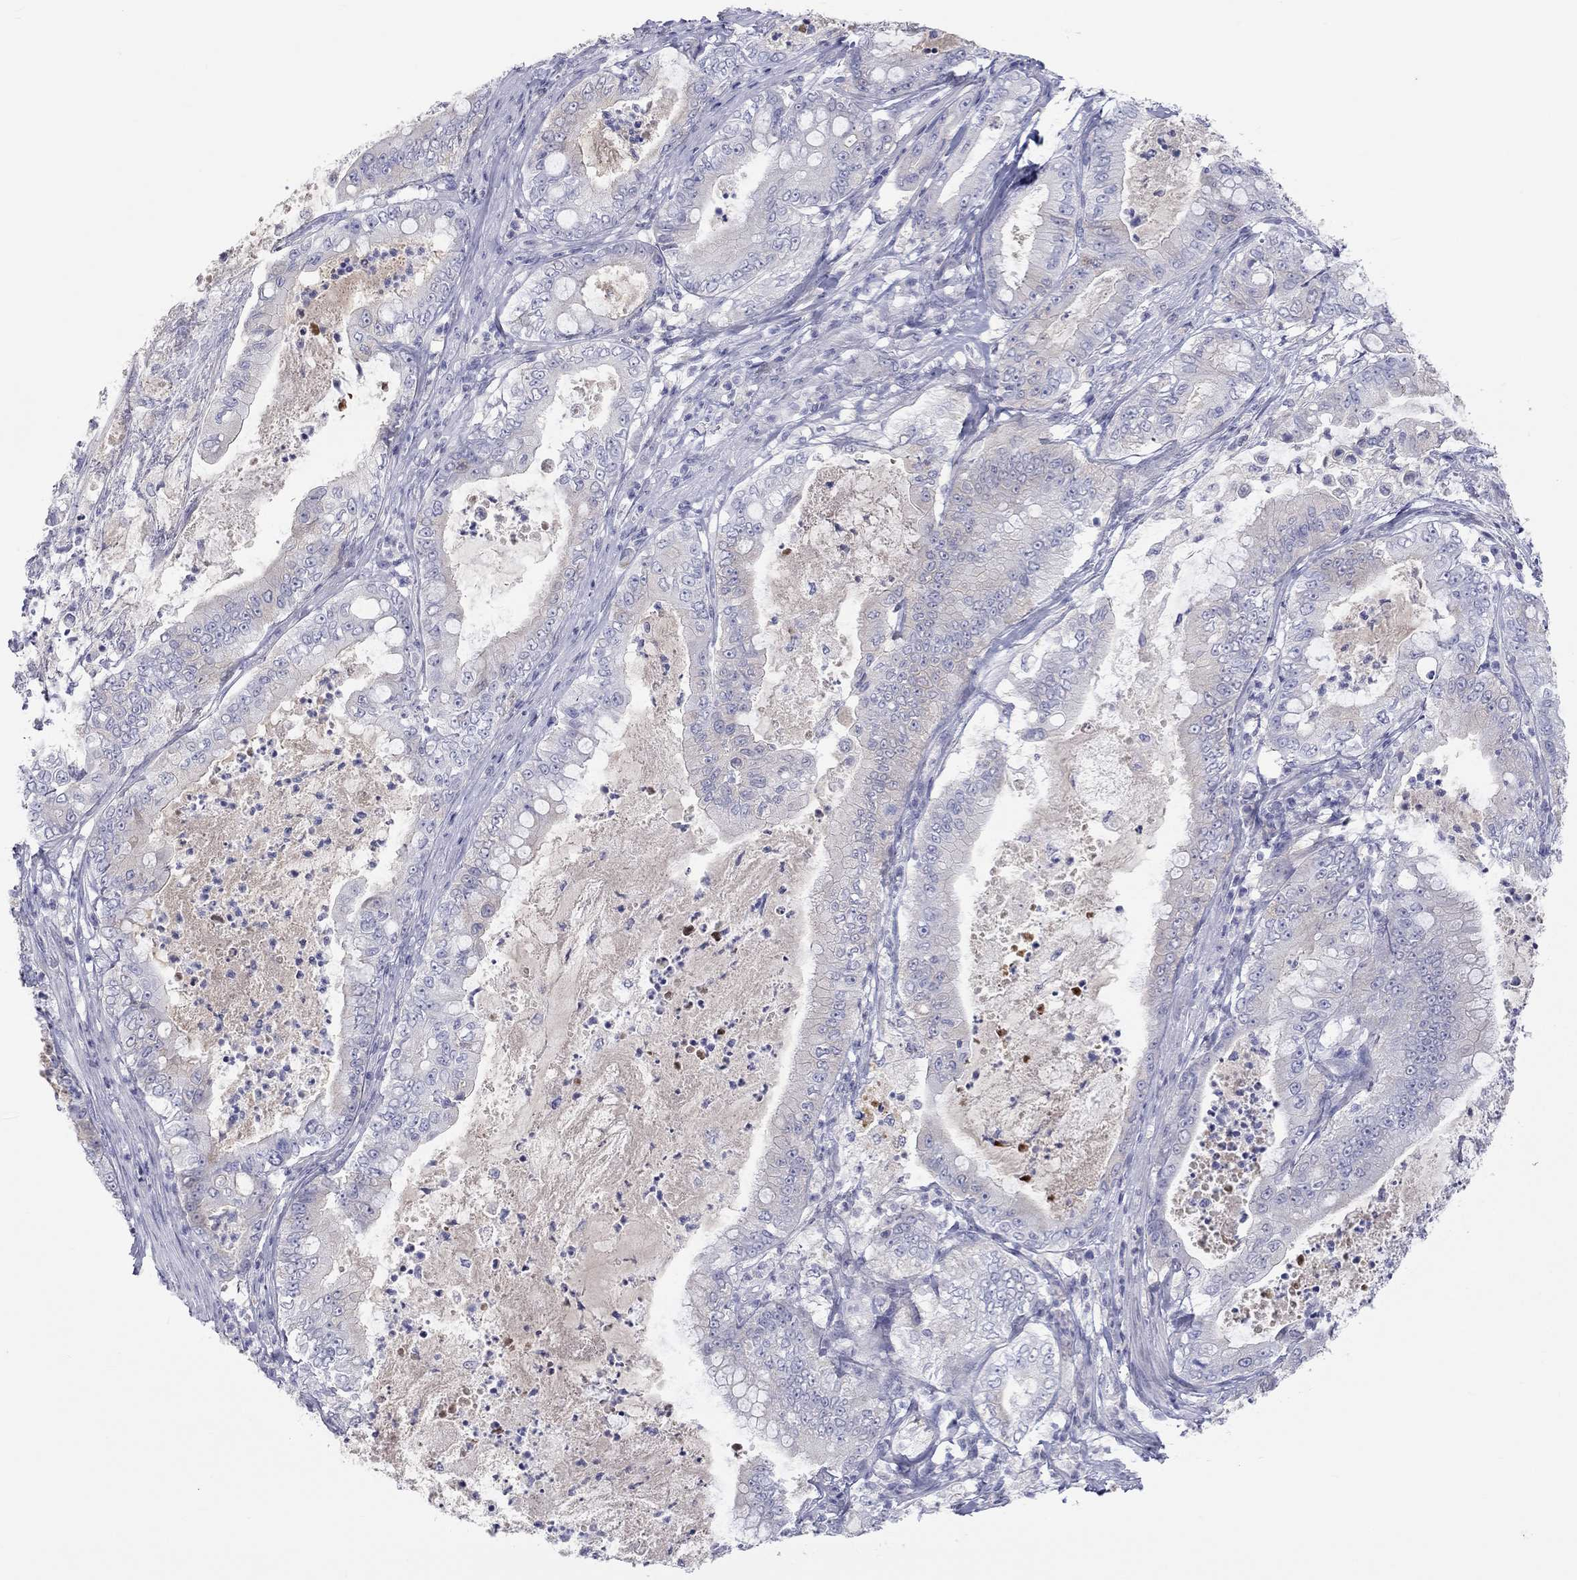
{"staining": {"intensity": "negative", "quantity": "none", "location": "none"}, "tissue": "pancreatic cancer", "cell_type": "Tumor cells", "image_type": "cancer", "snomed": [{"axis": "morphology", "description": "Adenocarcinoma, NOS"}, {"axis": "topography", "description": "Pancreas"}], "caption": "Pancreatic cancer stained for a protein using immunohistochemistry (IHC) reveals no staining tumor cells.", "gene": "ST7L", "patient": {"sex": "male", "age": 71}}